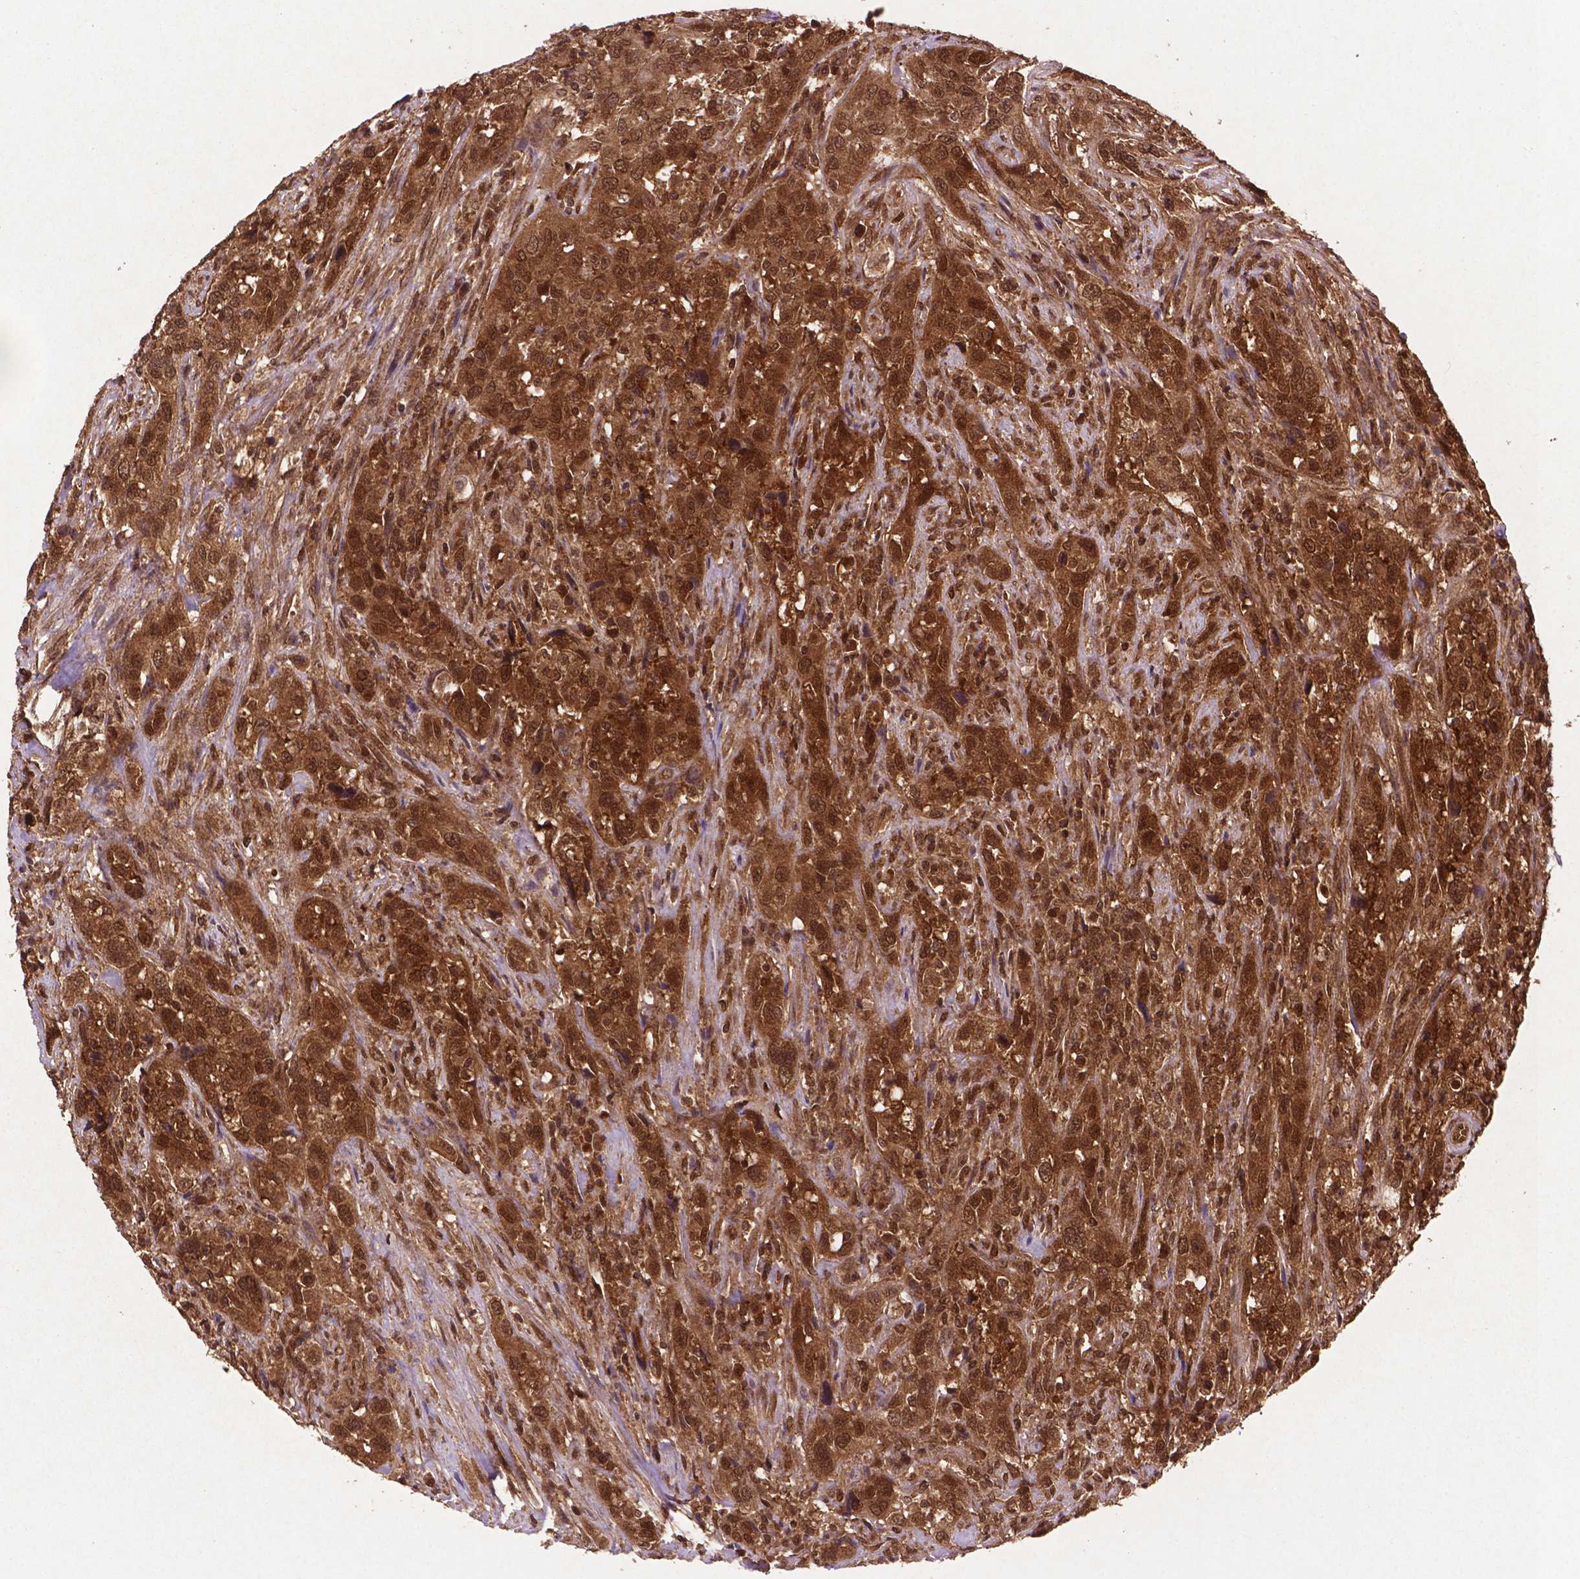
{"staining": {"intensity": "strong", "quantity": ">75%", "location": "cytoplasmic/membranous,nuclear"}, "tissue": "urothelial cancer", "cell_type": "Tumor cells", "image_type": "cancer", "snomed": [{"axis": "morphology", "description": "Urothelial carcinoma, NOS"}, {"axis": "morphology", "description": "Urothelial carcinoma, High grade"}, {"axis": "topography", "description": "Urinary bladder"}], "caption": "A brown stain shows strong cytoplasmic/membranous and nuclear staining of a protein in urothelial cancer tumor cells. (DAB IHC with brightfield microscopy, high magnification).", "gene": "UBE2L6", "patient": {"sex": "female", "age": 64}}